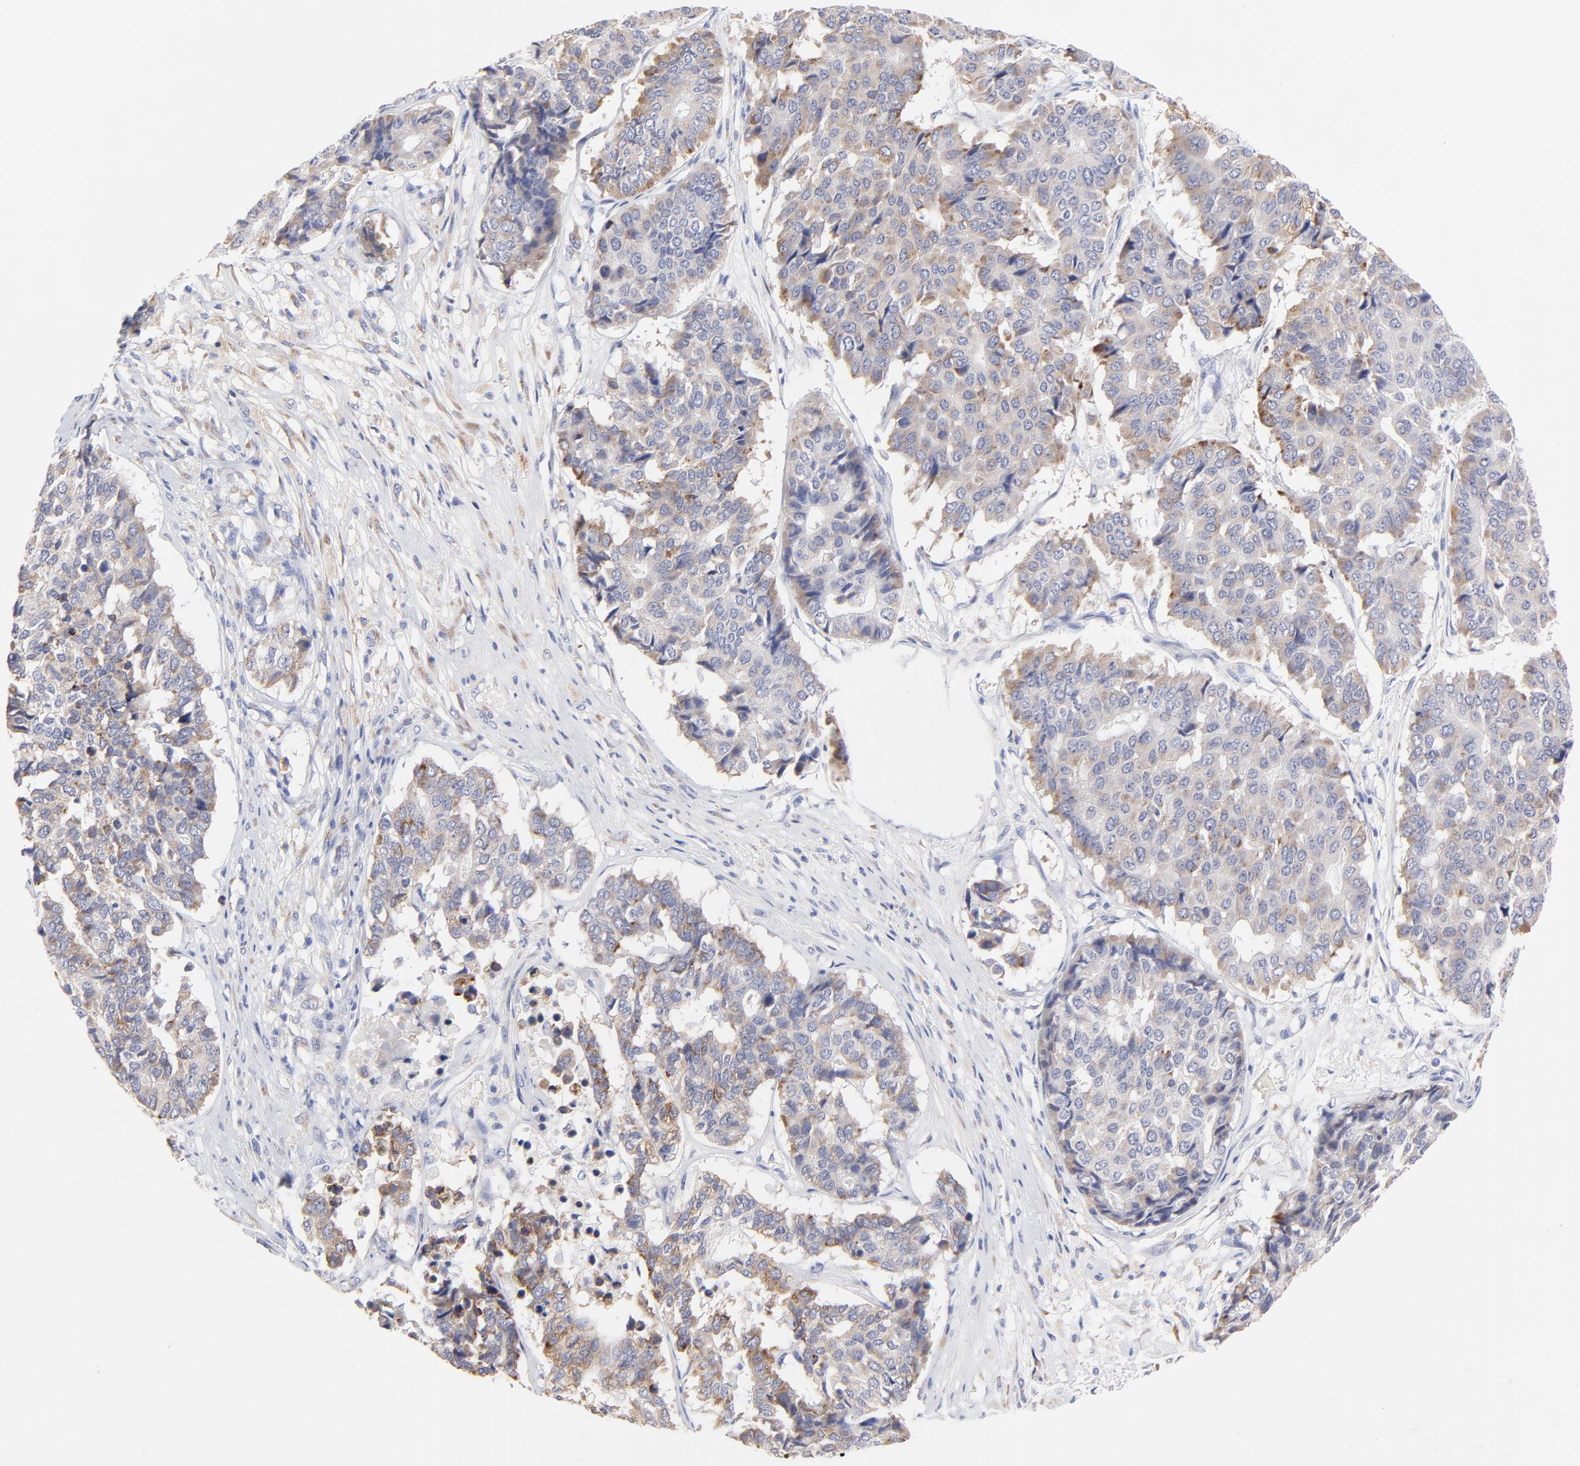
{"staining": {"intensity": "weak", "quantity": ">75%", "location": "cytoplasmic/membranous"}, "tissue": "pancreatic cancer", "cell_type": "Tumor cells", "image_type": "cancer", "snomed": [{"axis": "morphology", "description": "Adenocarcinoma, NOS"}, {"axis": "topography", "description": "Pancreas"}], "caption": "The micrograph displays immunohistochemical staining of pancreatic cancer (adenocarcinoma). There is weak cytoplasmic/membranous expression is seen in about >75% of tumor cells. The protein is shown in brown color, while the nuclei are stained blue.", "gene": "DUSP9", "patient": {"sex": "male", "age": 50}}